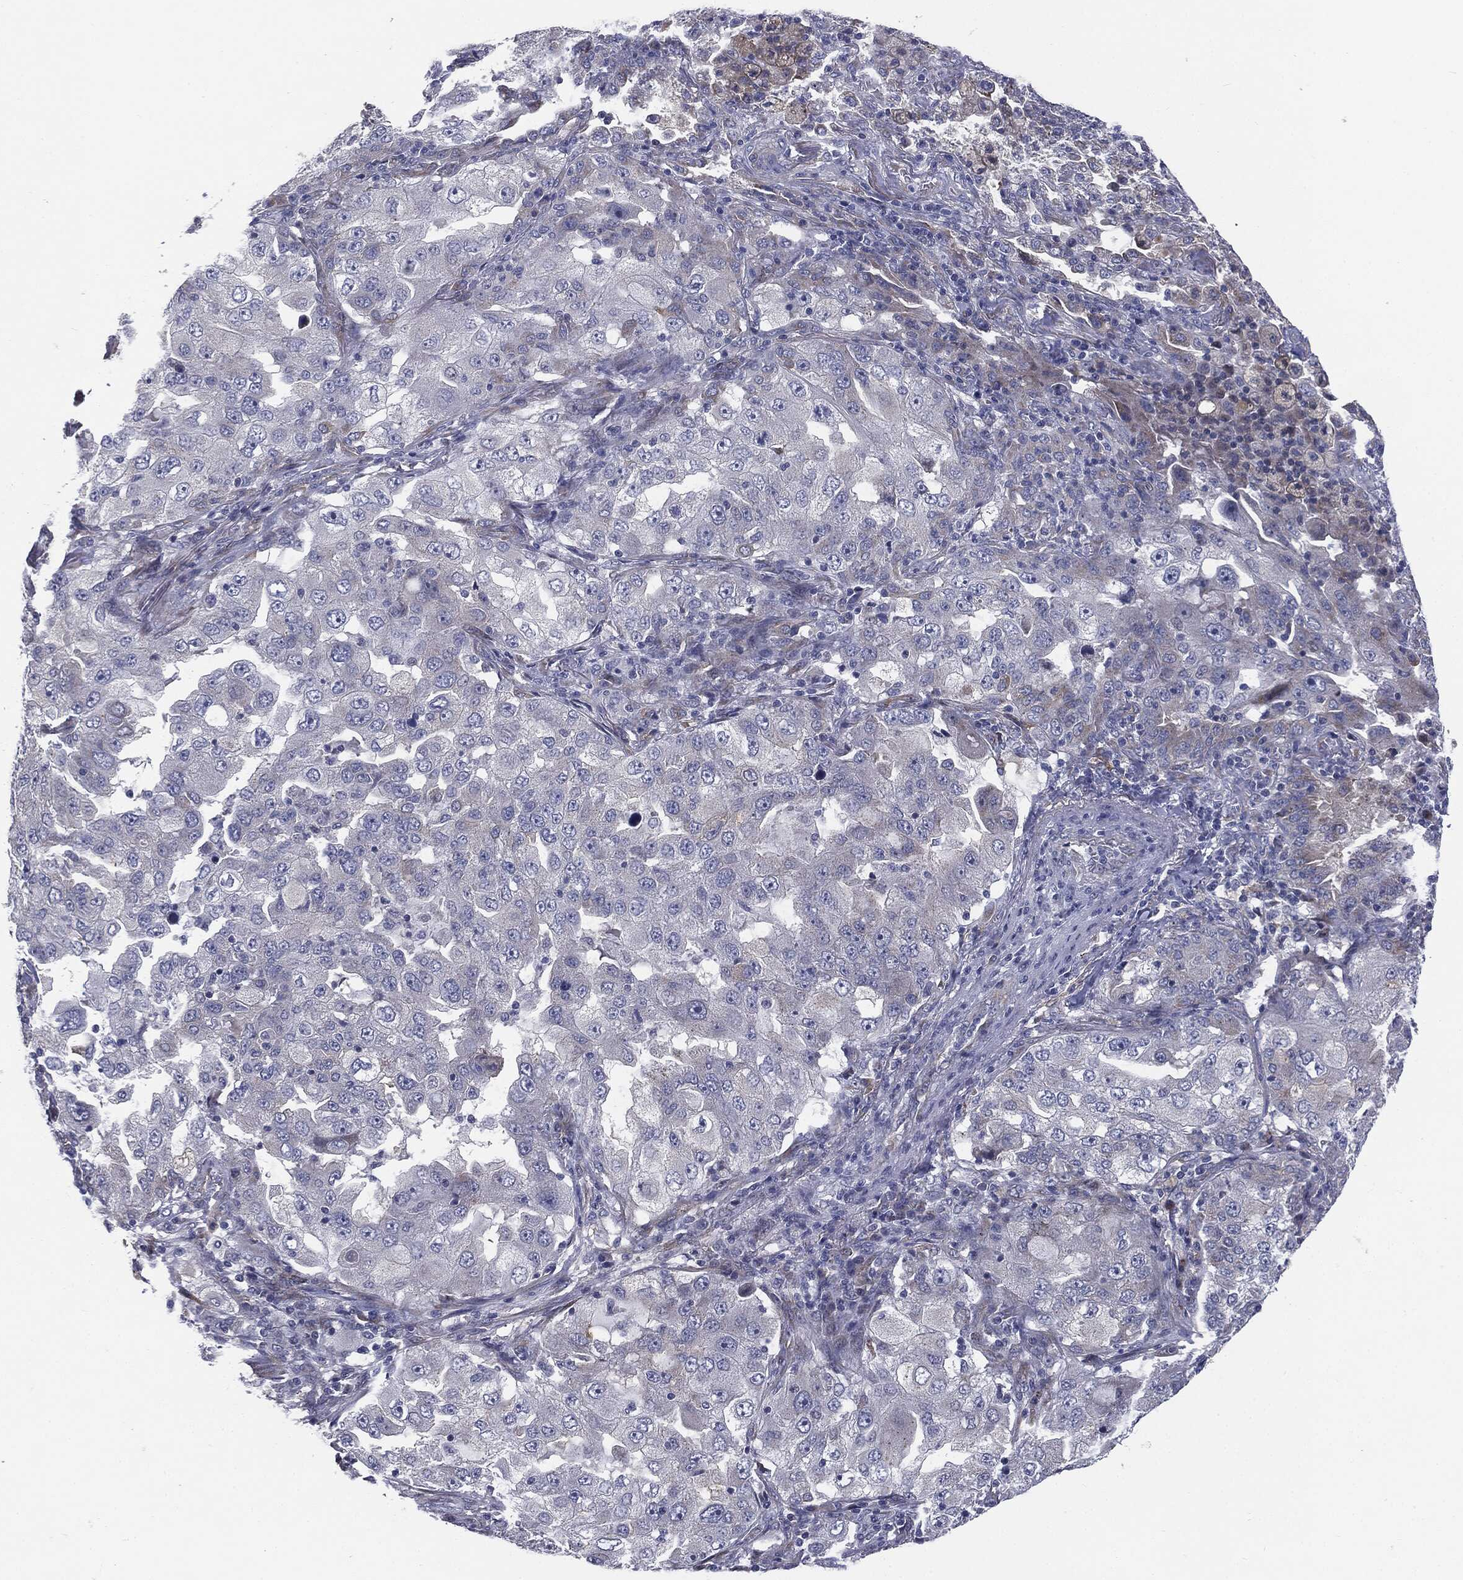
{"staining": {"intensity": "negative", "quantity": "none", "location": "none"}, "tissue": "lung cancer", "cell_type": "Tumor cells", "image_type": "cancer", "snomed": [{"axis": "morphology", "description": "Adenocarcinoma, NOS"}, {"axis": "topography", "description": "Lung"}], "caption": "The image exhibits no significant positivity in tumor cells of lung cancer (adenocarcinoma).", "gene": "KRT5", "patient": {"sex": "female", "age": 61}}